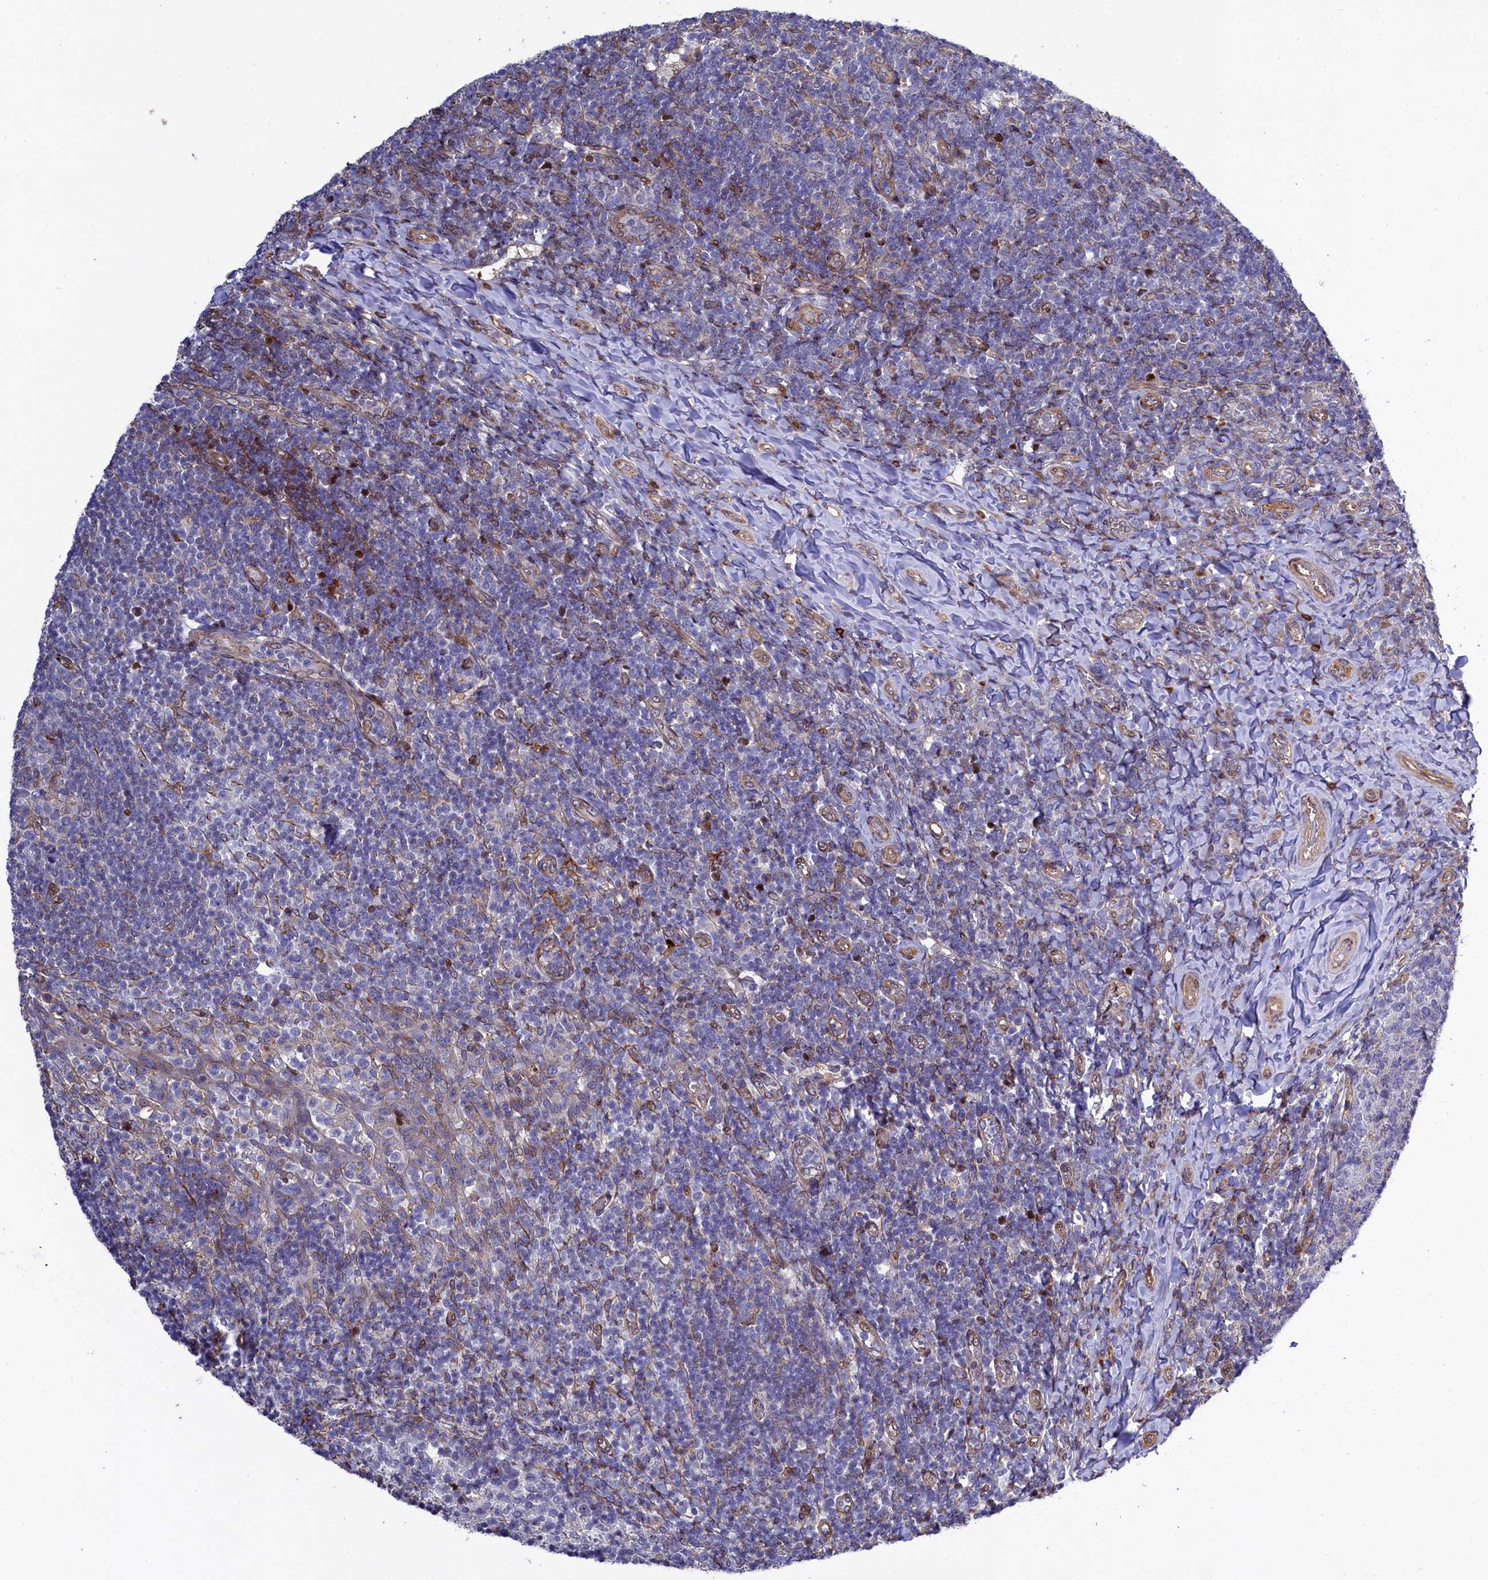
{"staining": {"intensity": "weak", "quantity": "<25%", "location": "cytoplasmic/membranous"}, "tissue": "tonsil", "cell_type": "Germinal center cells", "image_type": "normal", "snomed": [{"axis": "morphology", "description": "Normal tissue, NOS"}, {"axis": "topography", "description": "Tonsil"}], "caption": "Germinal center cells are negative for brown protein staining in unremarkable tonsil. Brightfield microscopy of IHC stained with DAB (brown) and hematoxylin (blue), captured at high magnification.", "gene": "TGDS", "patient": {"sex": "female", "age": 10}}